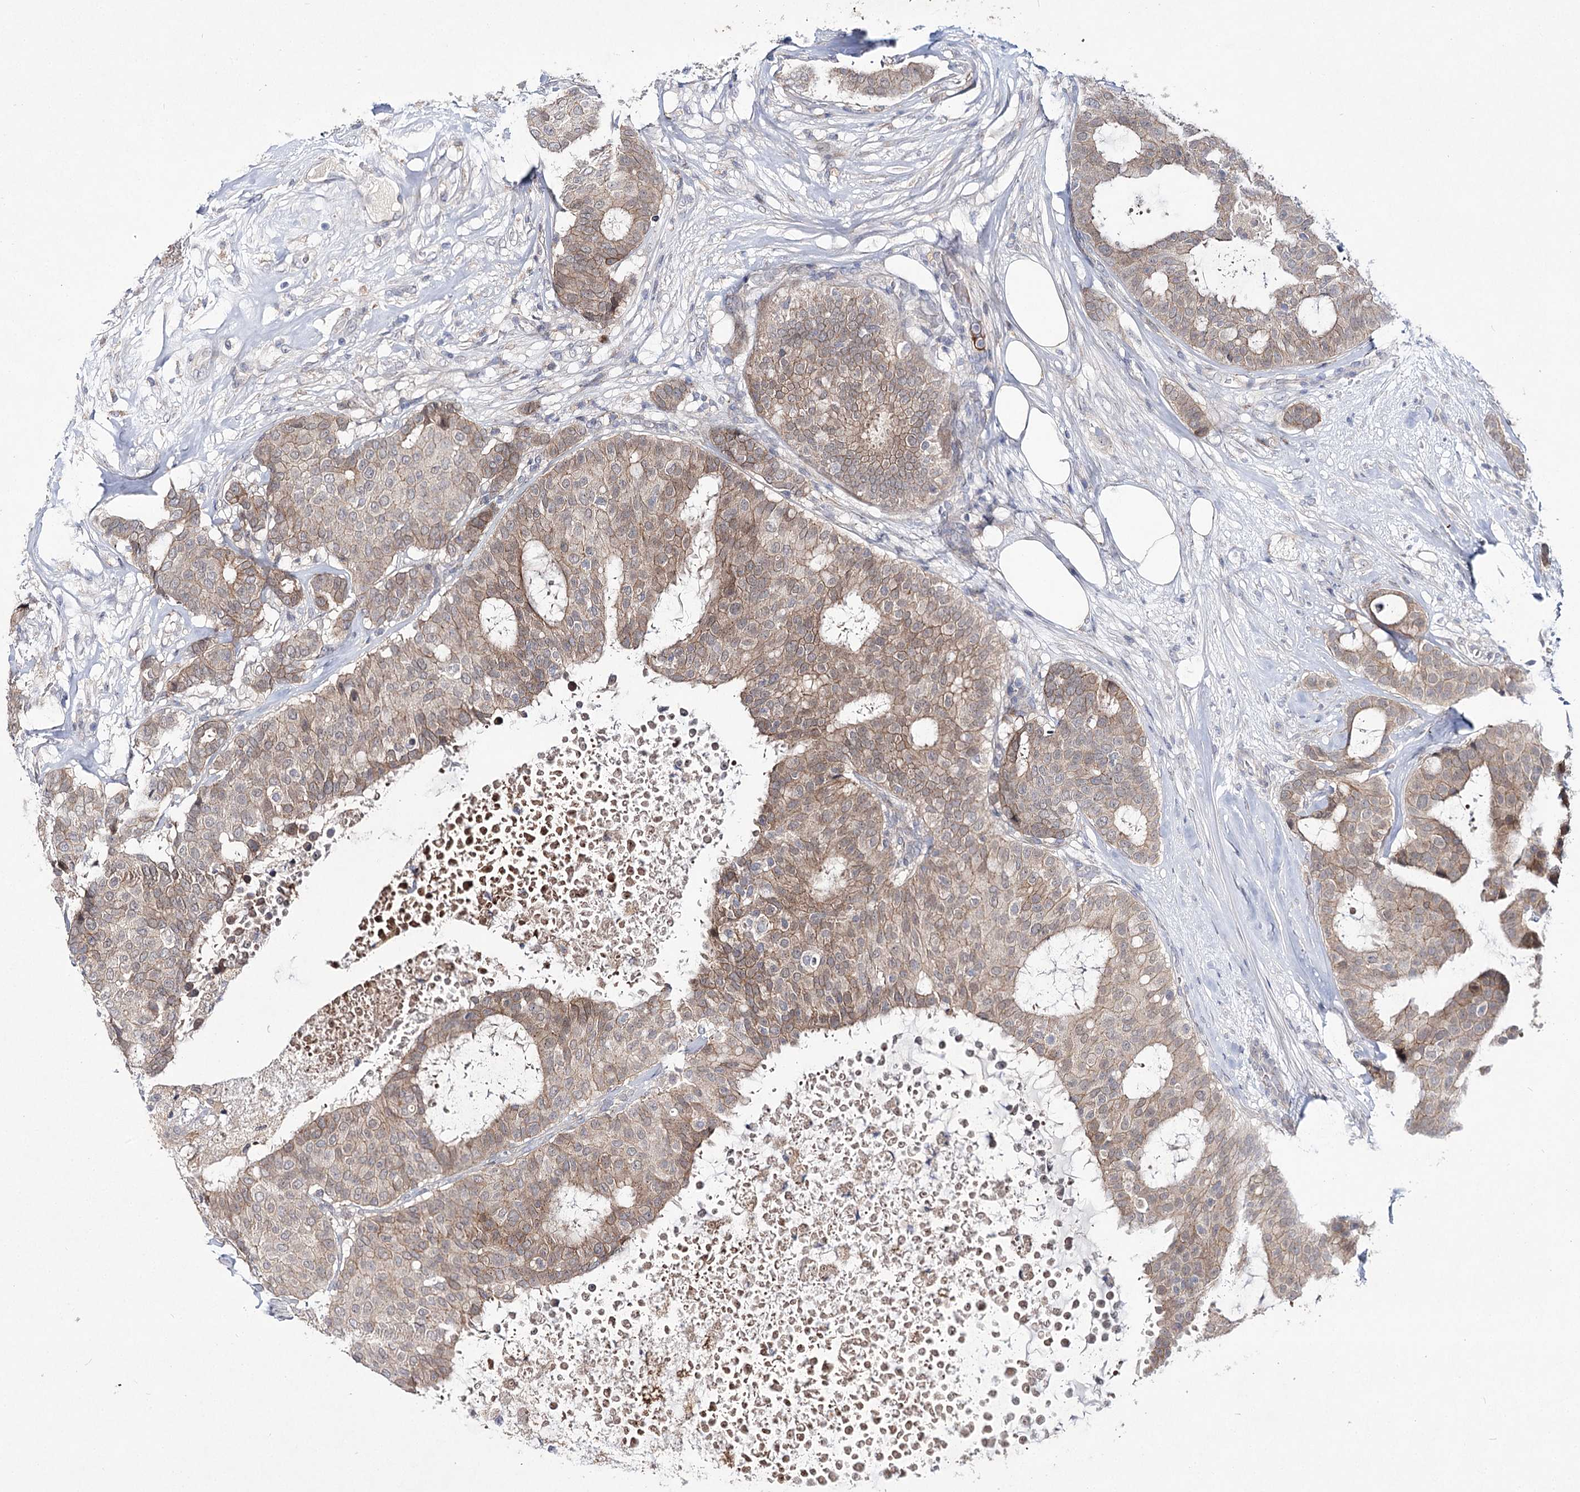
{"staining": {"intensity": "moderate", "quantity": "25%-75%", "location": "cytoplasmic/membranous"}, "tissue": "breast cancer", "cell_type": "Tumor cells", "image_type": "cancer", "snomed": [{"axis": "morphology", "description": "Duct carcinoma"}, {"axis": "topography", "description": "Breast"}], "caption": "Protein expression analysis of human invasive ductal carcinoma (breast) reveals moderate cytoplasmic/membranous positivity in approximately 25%-75% of tumor cells.", "gene": "ARHGAP32", "patient": {"sex": "female", "age": 75}}